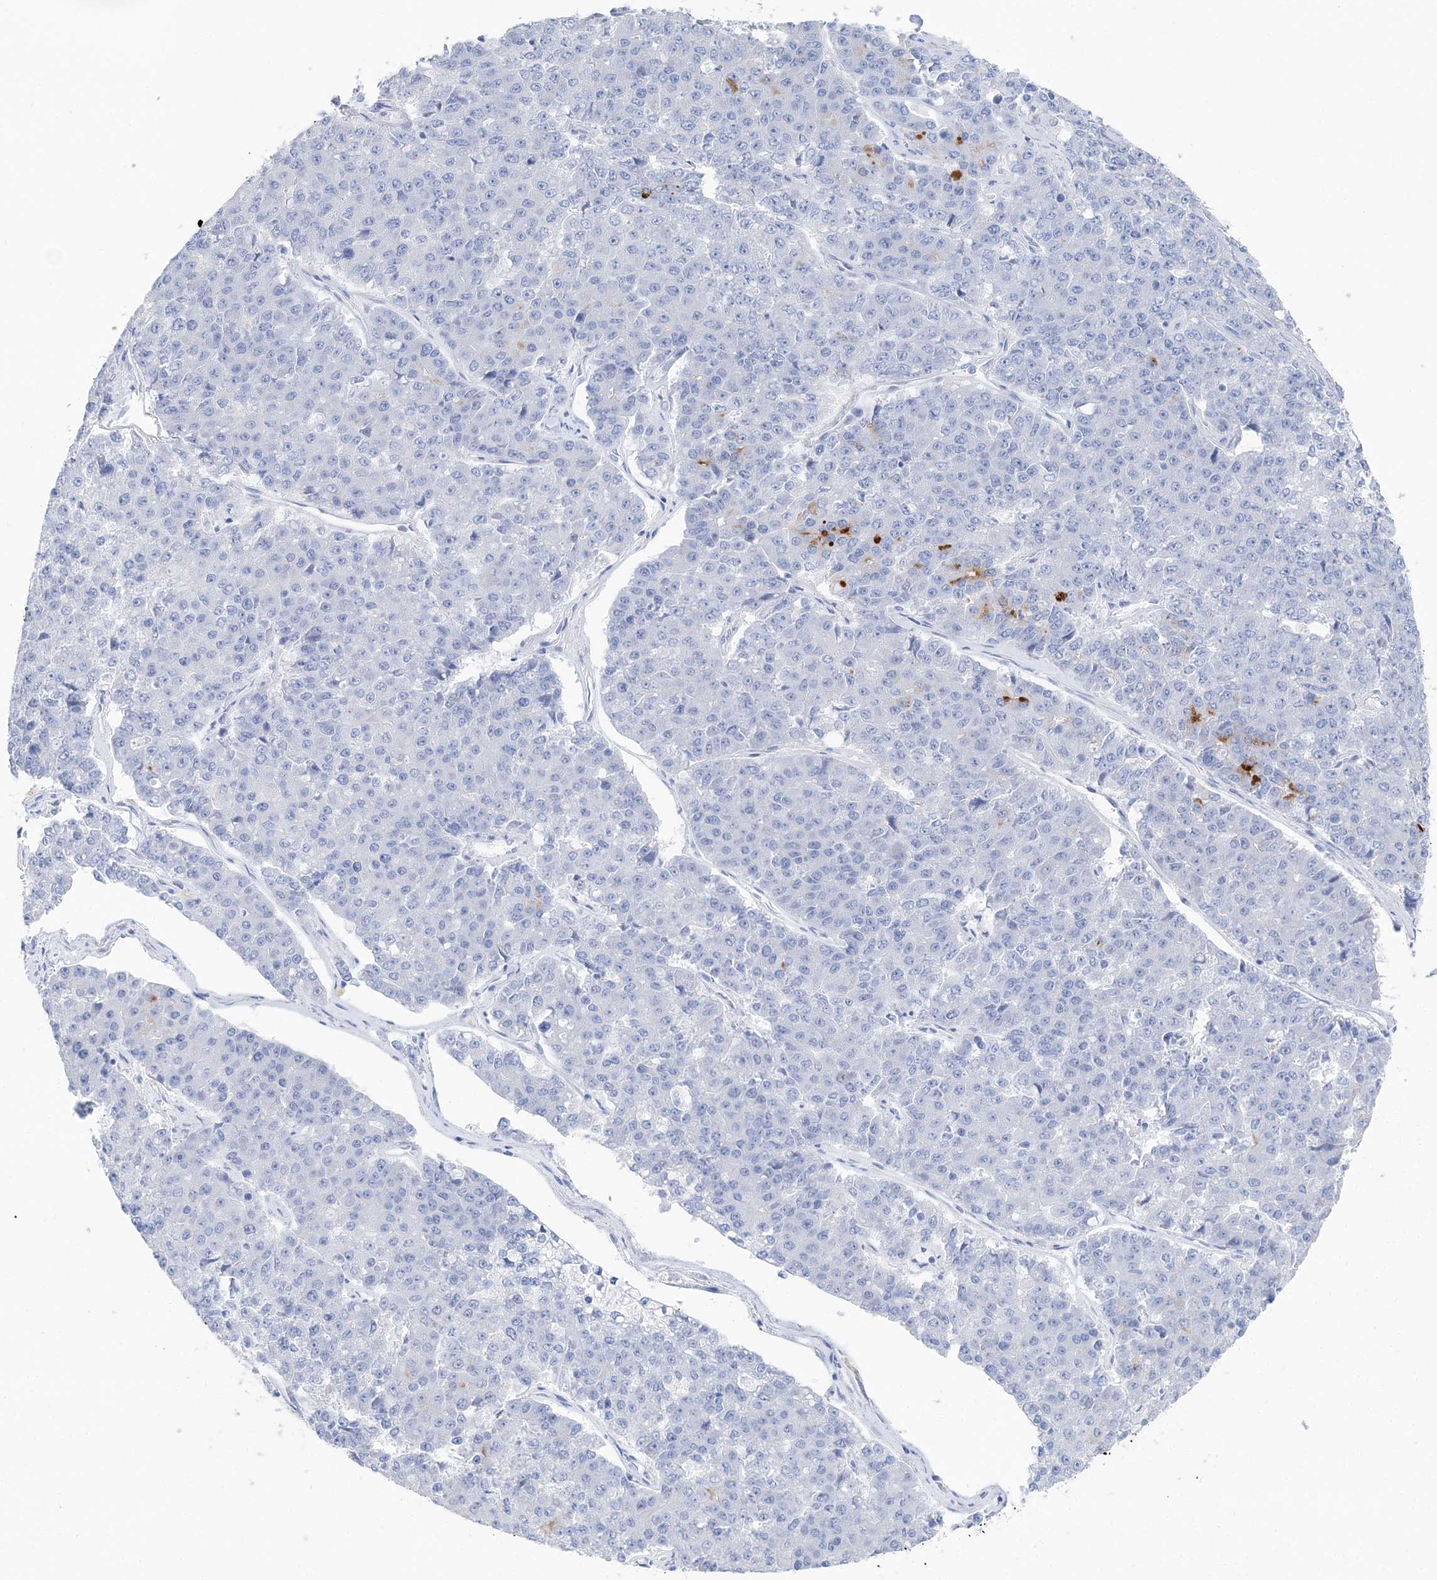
{"staining": {"intensity": "negative", "quantity": "none", "location": "none"}, "tissue": "pancreatic cancer", "cell_type": "Tumor cells", "image_type": "cancer", "snomed": [{"axis": "morphology", "description": "Adenocarcinoma, NOS"}, {"axis": "topography", "description": "Pancreas"}], "caption": "Immunohistochemistry micrograph of neoplastic tissue: pancreatic adenocarcinoma stained with DAB displays no significant protein expression in tumor cells.", "gene": "TSPYL6", "patient": {"sex": "male", "age": 50}}